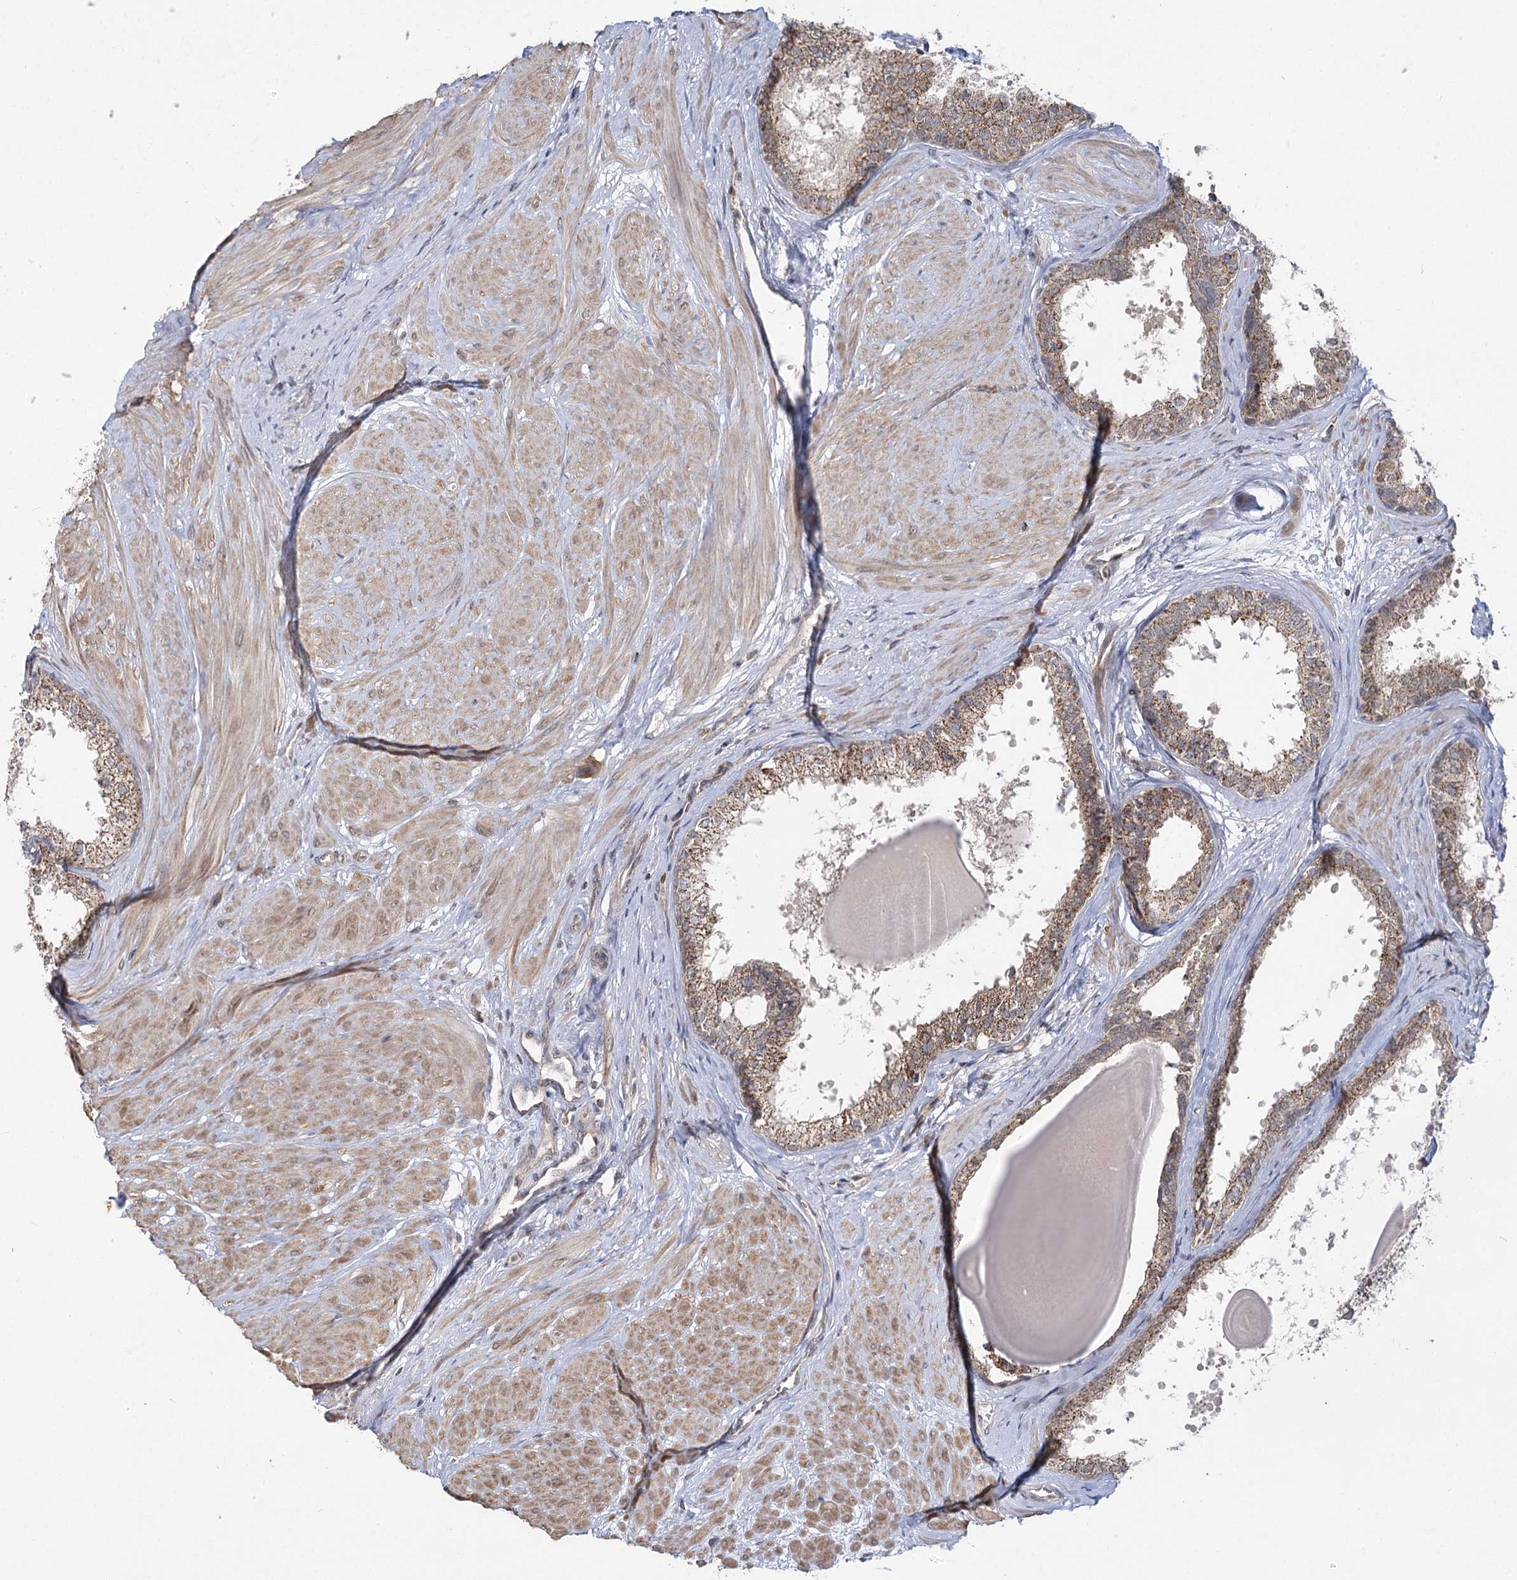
{"staining": {"intensity": "moderate", "quantity": ">75%", "location": "cytoplasmic/membranous"}, "tissue": "prostate", "cell_type": "Glandular cells", "image_type": "normal", "snomed": [{"axis": "morphology", "description": "Normal tissue, NOS"}, {"axis": "topography", "description": "Prostate"}], "caption": "Protein expression analysis of benign prostate exhibits moderate cytoplasmic/membranous staining in about >75% of glandular cells.", "gene": "SLC4A1AP", "patient": {"sex": "male", "age": 48}}